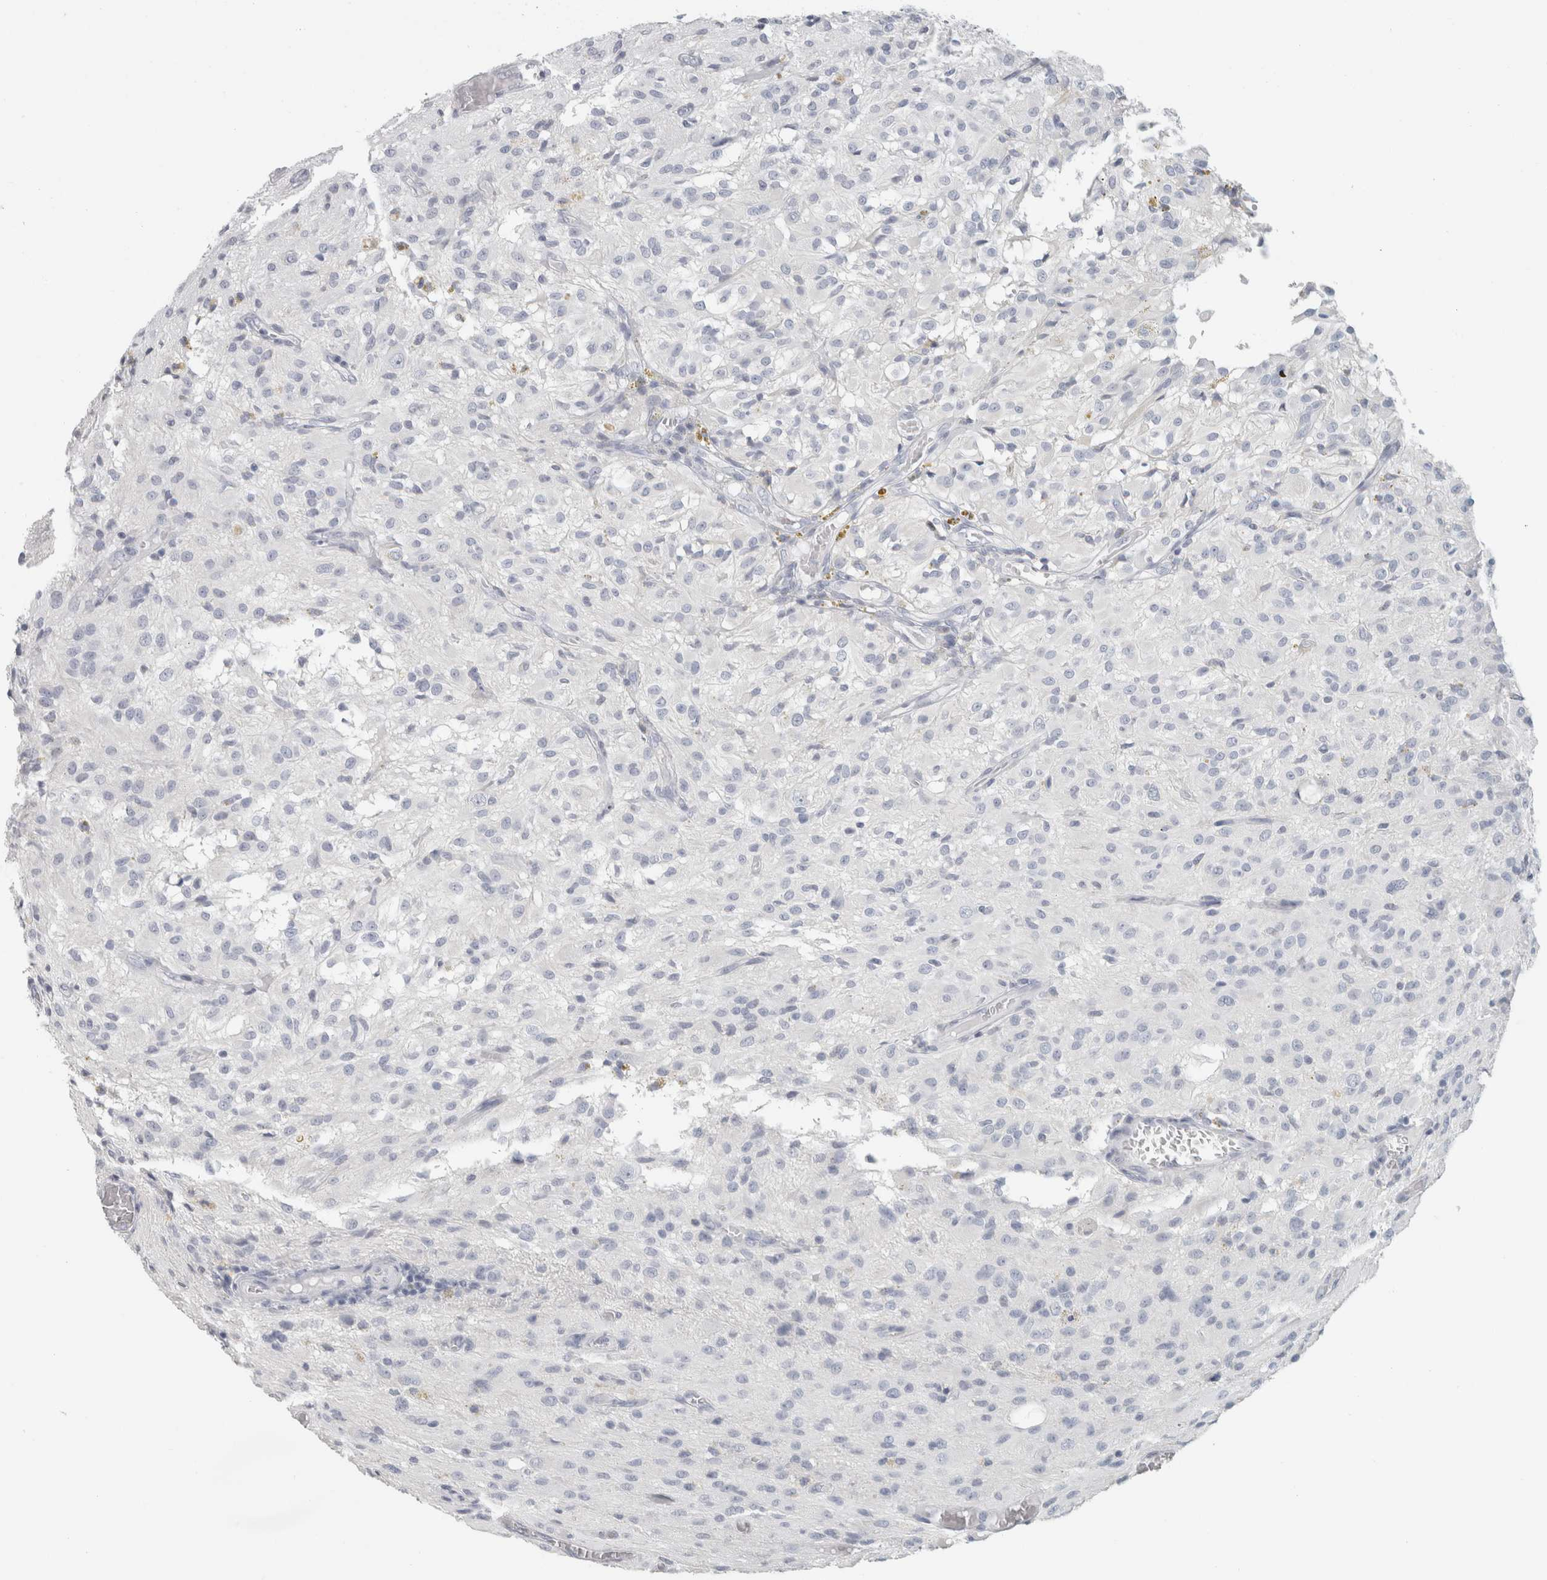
{"staining": {"intensity": "negative", "quantity": "none", "location": "none"}, "tissue": "glioma", "cell_type": "Tumor cells", "image_type": "cancer", "snomed": [{"axis": "morphology", "description": "Glioma, malignant, High grade"}, {"axis": "topography", "description": "Brain"}], "caption": "DAB (3,3'-diaminobenzidine) immunohistochemical staining of glioma displays no significant staining in tumor cells. (Brightfield microscopy of DAB IHC at high magnification).", "gene": "SLC28A3", "patient": {"sex": "female", "age": 59}}